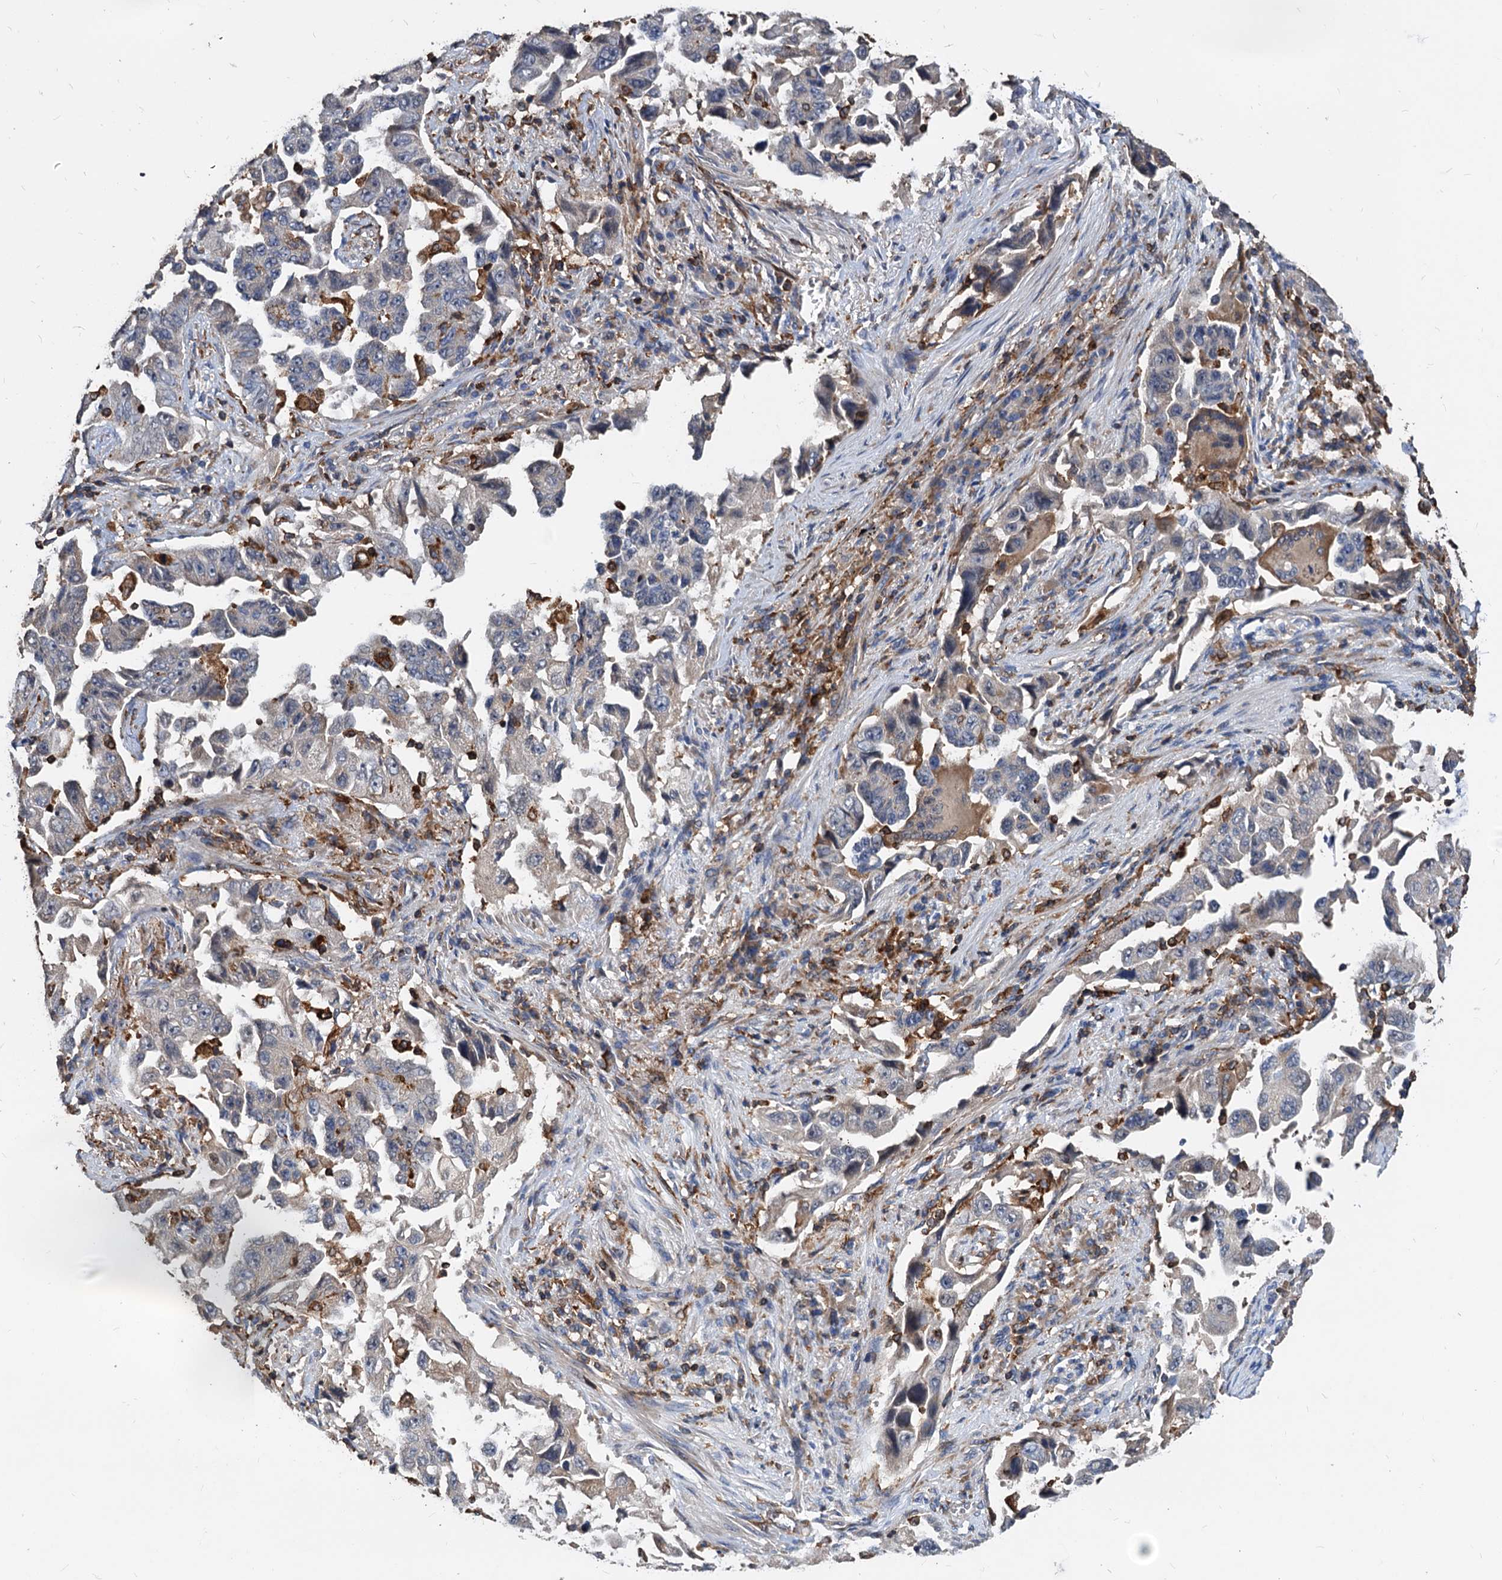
{"staining": {"intensity": "negative", "quantity": "none", "location": "none"}, "tissue": "lung cancer", "cell_type": "Tumor cells", "image_type": "cancer", "snomed": [{"axis": "morphology", "description": "Adenocarcinoma, NOS"}, {"axis": "topography", "description": "Lung"}], "caption": "DAB immunohistochemical staining of human lung cancer (adenocarcinoma) reveals no significant positivity in tumor cells.", "gene": "LCP2", "patient": {"sex": "female", "age": 51}}